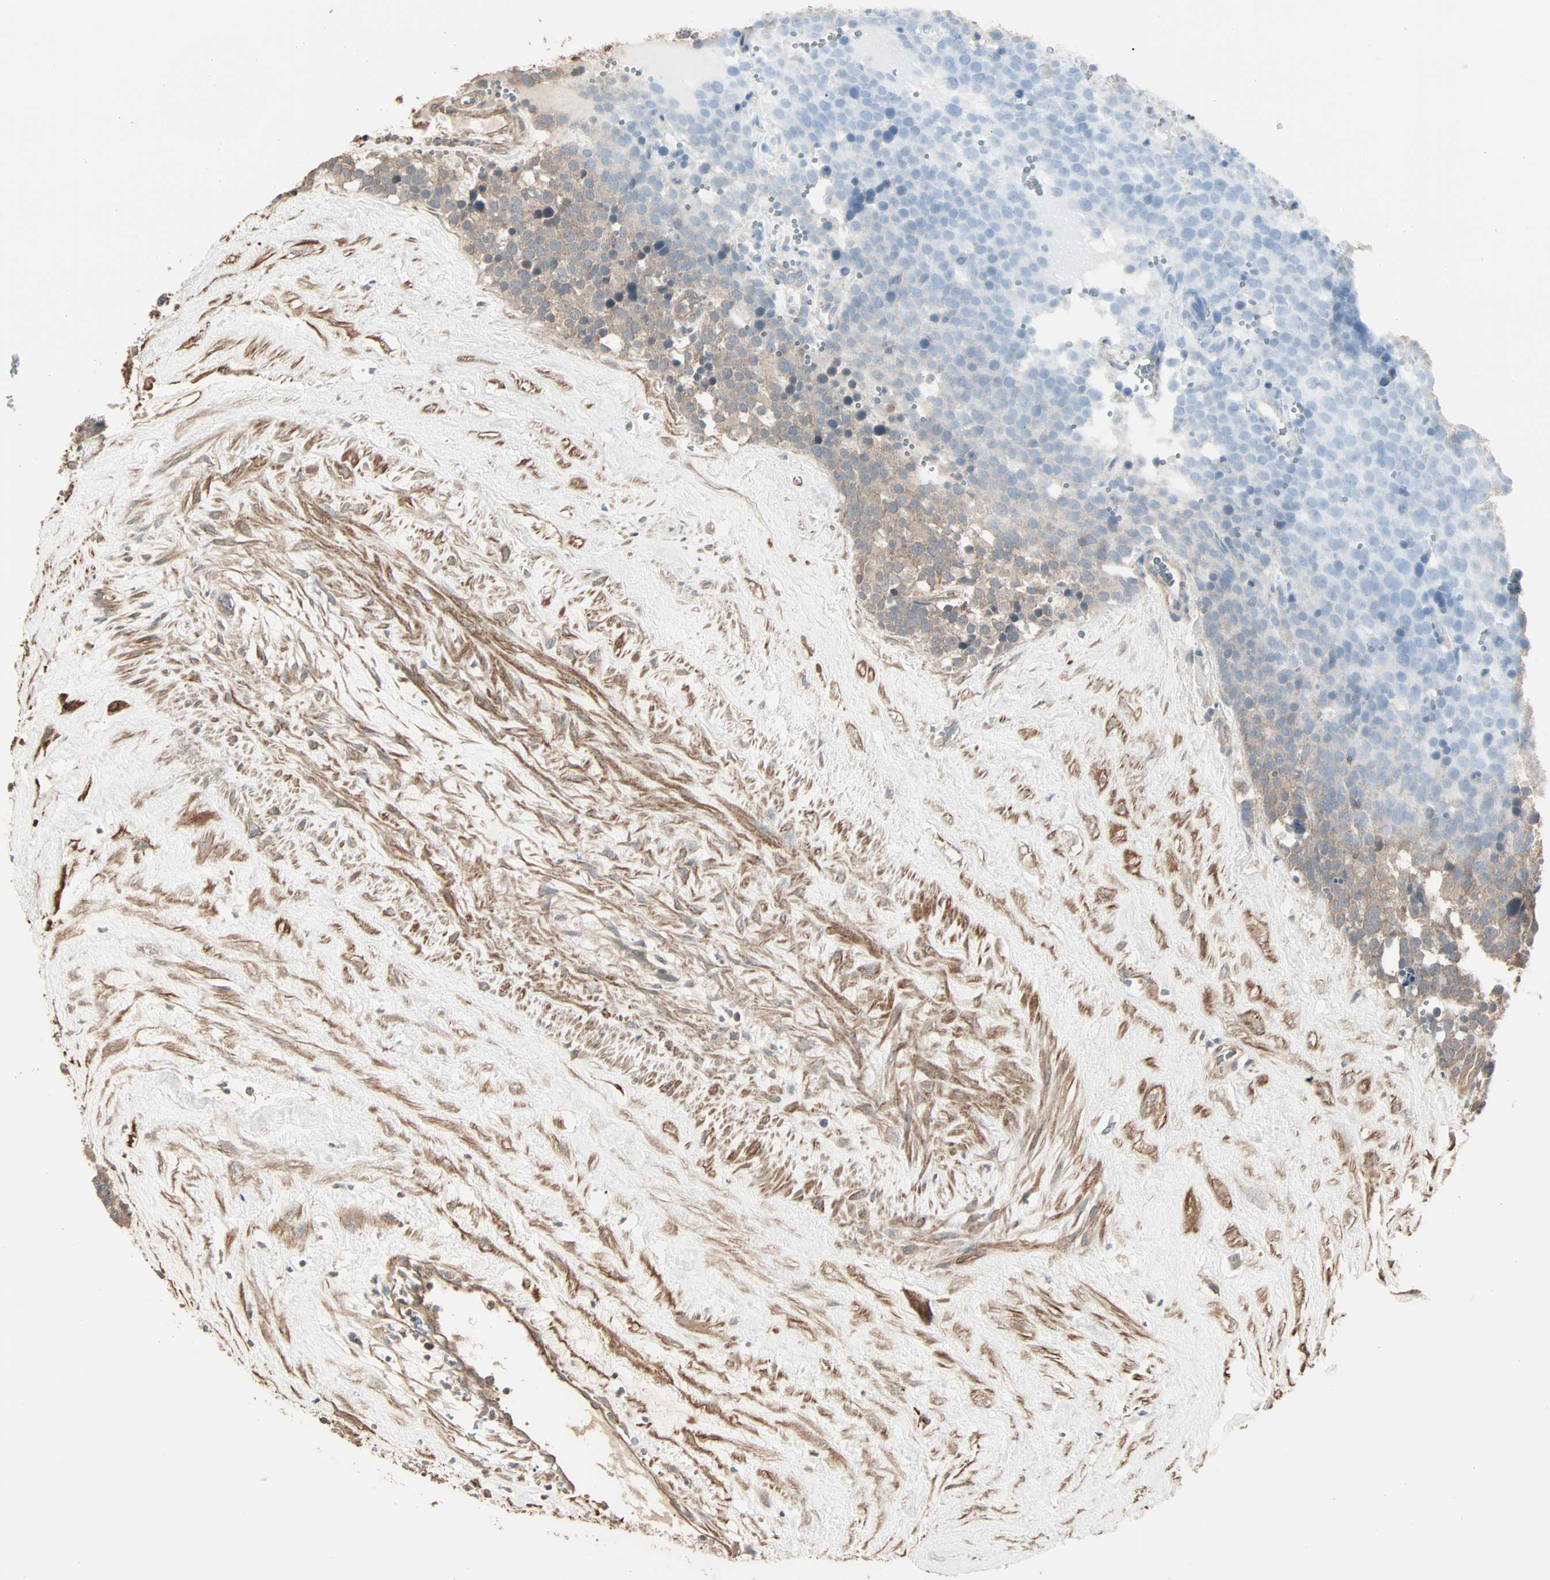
{"staining": {"intensity": "moderate", "quantity": "25%-75%", "location": "cytoplasmic/membranous"}, "tissue": "testis cancer", "cell_type": "Tumor cells", "image_type": "cancer", "snomed": [{"axis": "morphology", "description": "Seminoma, NOS"}, {"axis": "topography", "description": "Testis"}], "caption": "Immunohistochemical staining of seminoma (testis) reveals medium levels of moderate cytoplasmic/membranous positivity in approximately 25%-75% of tumor cells.", "gene": "GALNT3", "patient": {"sex": "male", "age": 71}}